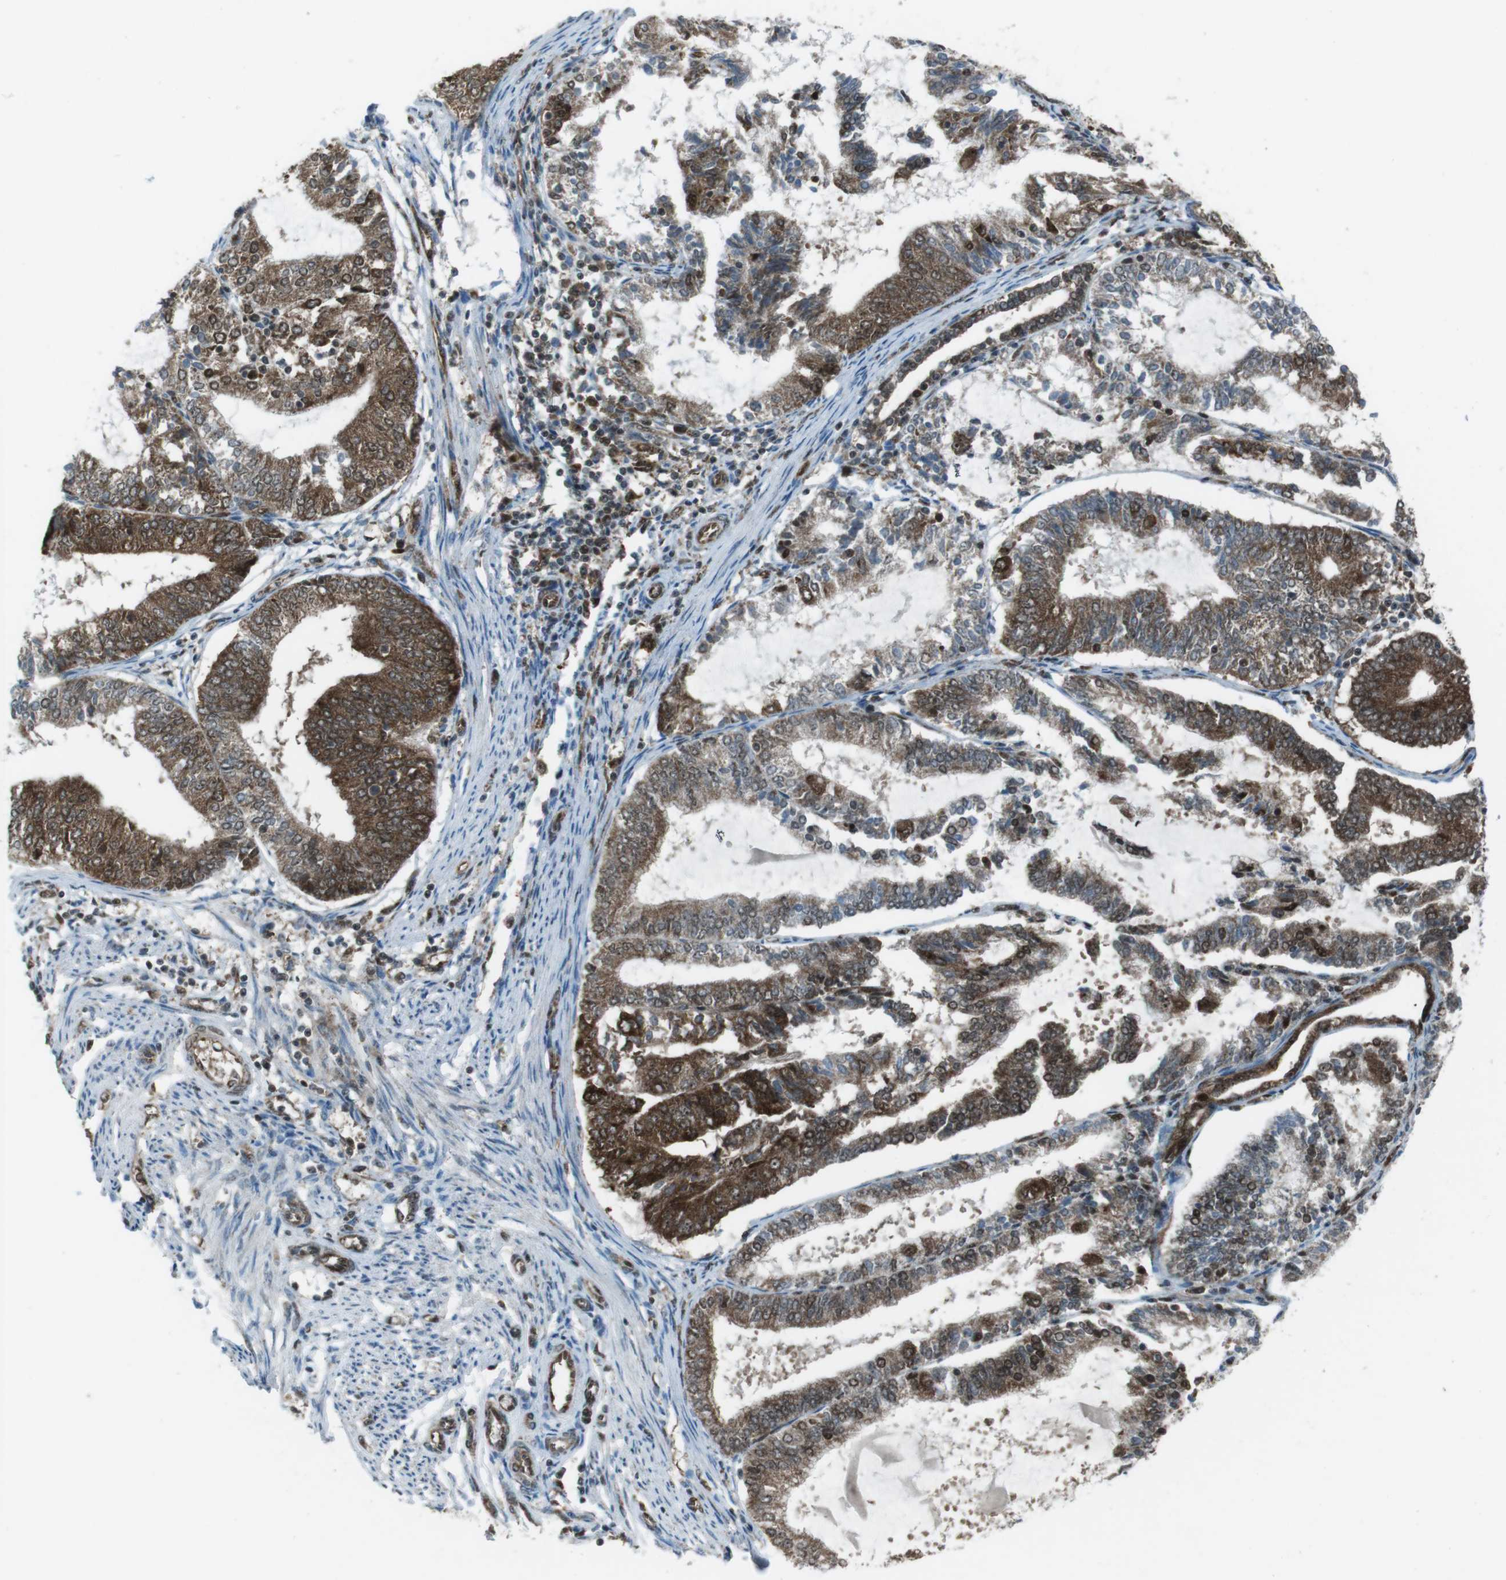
{"staining": {"intensity": "moderate", "quantity": ">75%", "location": "cytoplasmic/membranous"}, "tissue": "endometrial cancer", "cell_type": "Tumor cells", "image_type": "cancer", "snomed": [{"axis": "morphology", "description": "Adenocarcinoma, NOS"}, {"axis": "topography", "description": "Endometrium"}], "caption": "Immunohistochemical staining of endometrial adenocarcinoma demonstrates medium levels of moderate cytoplasmic/membranous positivity in about >75% of tumor cells.", "gene": "CSNK1D", "patient": {"sex": "female", "age": 81}}